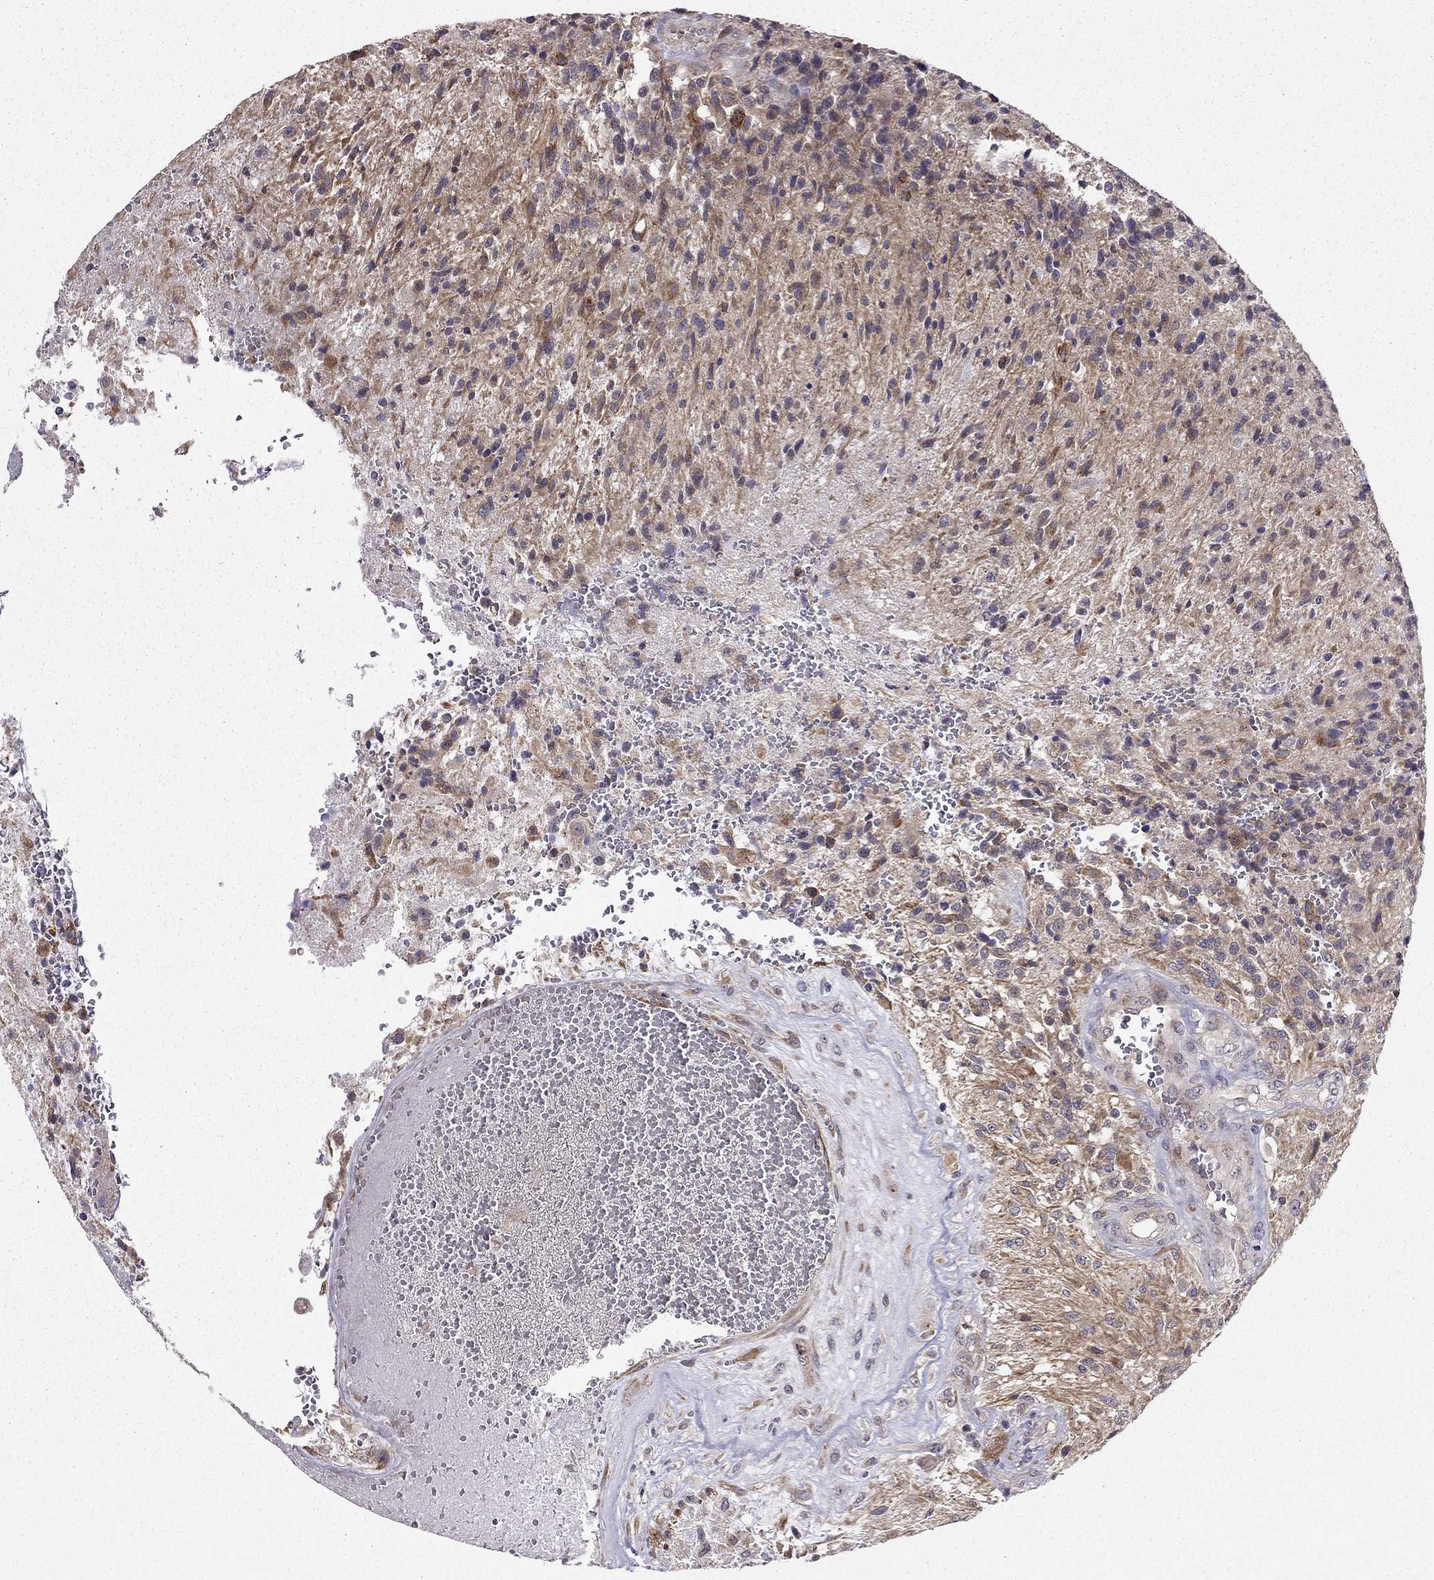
{"staining": {"intensity": "negative", "quantity": "none", "location": "none"}, "tissue": "glioma", "cell_type": "Tumor cells", "image_type": "cancer", "snomed": [{"axis": "morphology", "description": "Glioma, malignant, High grade"}, {"axis": "topography", "description": "Brain"}], "caption": "Immunohistochemistry (IHC) histopathology image of neoplastic tissue: human malignant high-grade glioma stained with DAB demonstrates no significant protein staining in tumor cells.", "gene": "ARHGEF28", "patient": {"sex": "male", "age": 56}}